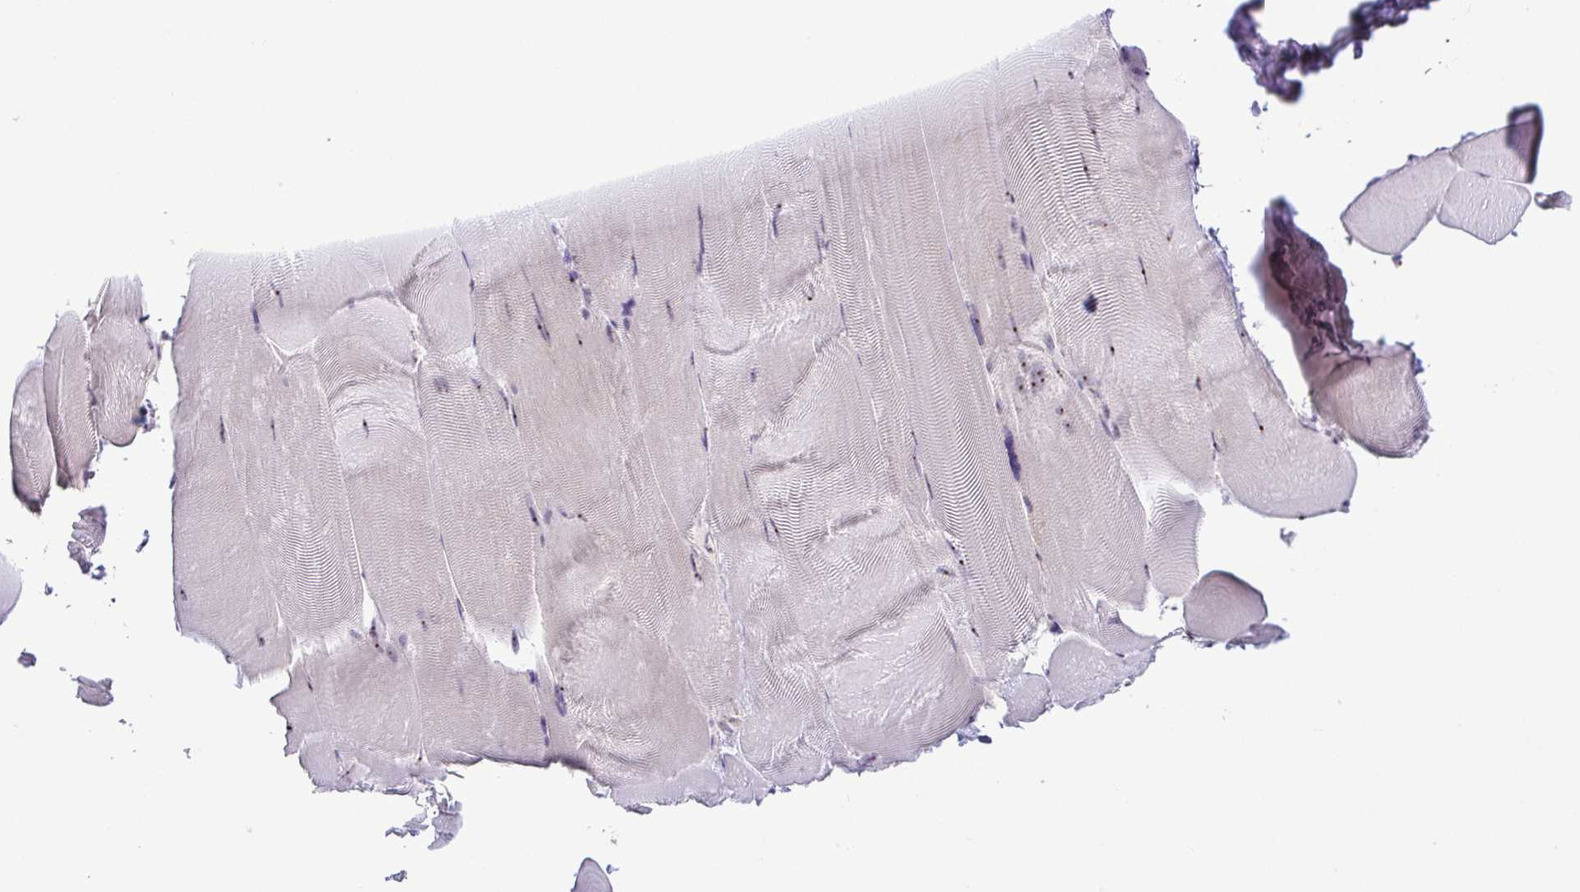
{"staining": {"intensity": "negative", "quantity": "none", "location": "none"}, "tissue": "skeletal muscle", "cell_type": "Myocytes", "image_type": "normal", "snomed": [{"axis": "morphology", "description": "Normal tissue, NOS"}, {"axis": "topography", "description": "Skeletal muscle"}], "caption": "A micrograph of skeletal muscle stained for a protein reveals no brown staining in myocytes. (Stains: DAB (3,3'-diaminobenzidine) IHC with hematoxylin counter stain, Microscopy: brightfield microscopy at high magnification).", "gene": "RSL24D1", "patient": {"sex": "female", "age": 64}}